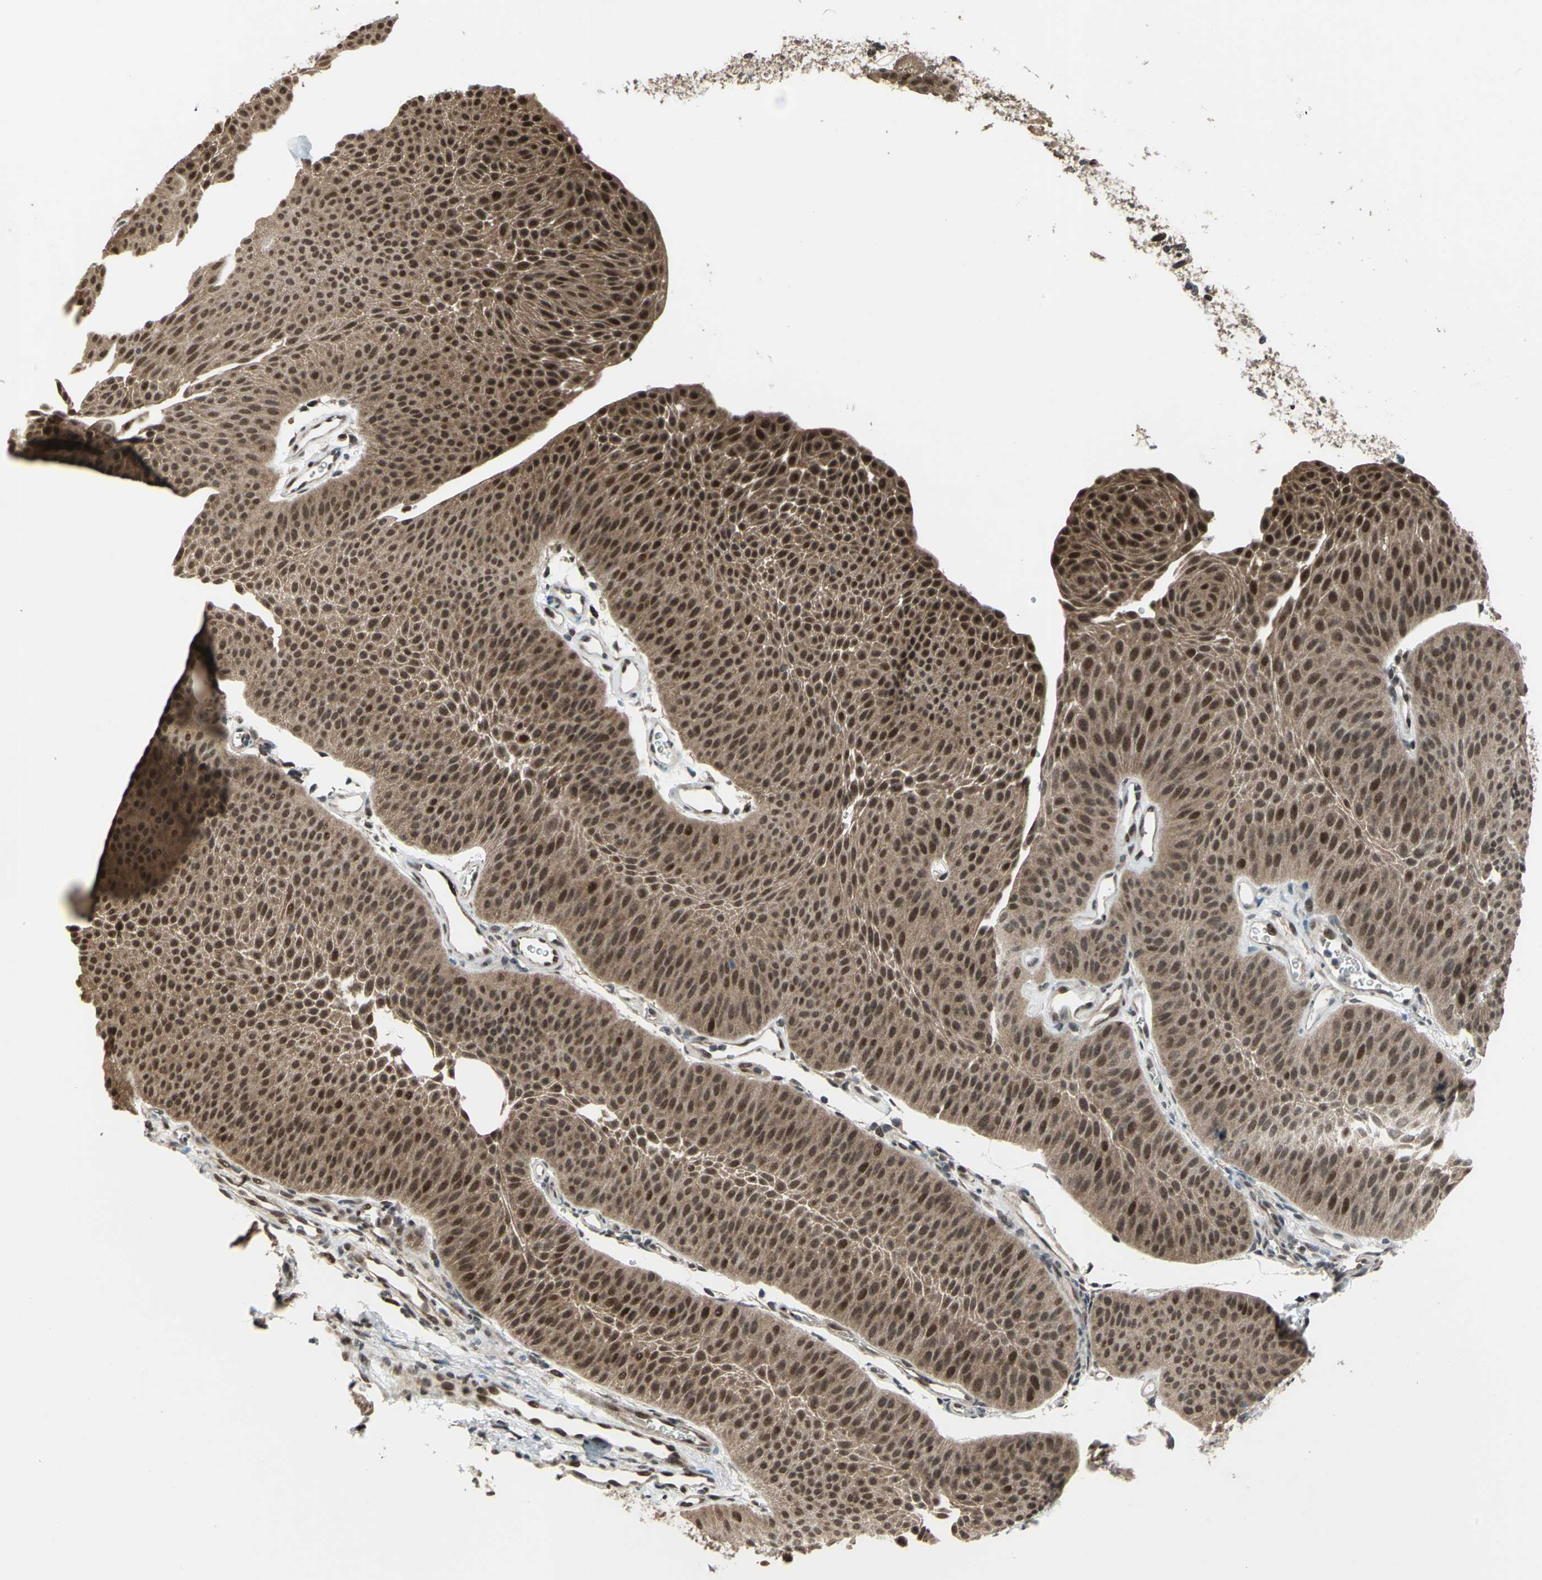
{"staining": {"intensity": "moderate", "quantity": ">75%", "location": "cytoplasmic/membranous,nuclear"}, "tissue": "urothelial cancer", "cell_type": "Tumor cells", "image_type": "cancer", "snomed": [{"axis": "morphology", "description": "Urothelial carcinoma, Low grade"}, {"axis": "topography", "description": "Urinary bladder"}], "caption": "Protein analysis of urothelial cancer tissue displays moderate cytoplasmic/membranous and nuclear staining in approximately >75% of tumor cells. (brown staining indicates protein expression, while blue staining denotes nuclei).", "gene": "COPS5", "patient": {"sex": "female", "age": 60}}